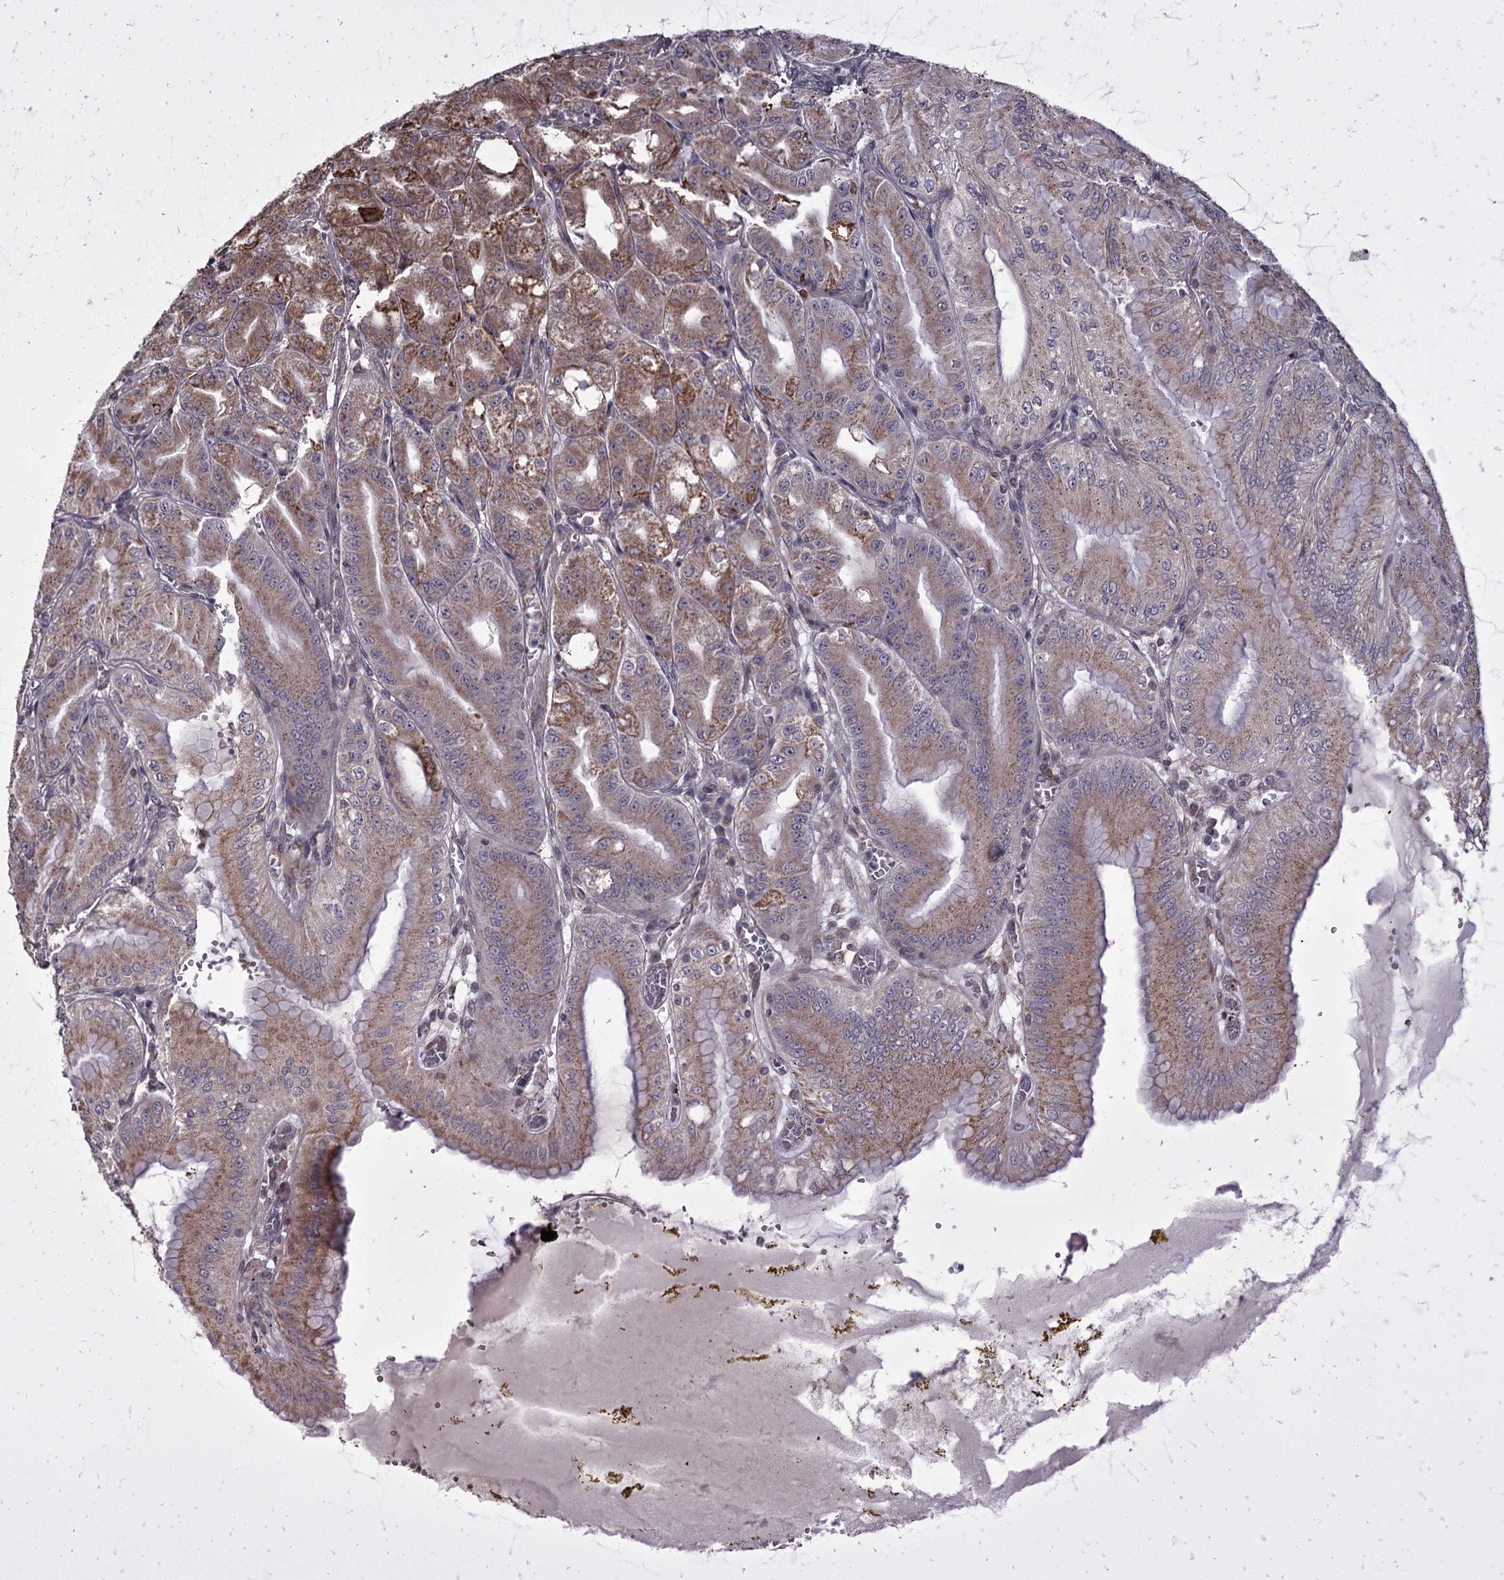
{"staining": {"intensity": "moderate", "quantity": ">75%", "location": "cytoplasmic/membranous"}, "tissue": "stomach", "cell_type": "Glandular cells", "image_type": "normal", "snomed": [{"axis": "morphology", "description": "Normal tissue, NOS"}, {"axis": "topography", "description": "Stomach, upper"}, {"axis": "topography", "description": "Stomach, lower"}], "caption": "This micrograph shows IHC staining of benign stomach, with medium moderate cytoplasmic/membranous expression in about >75% of glandular cells.", "gene": "CCDC92", "patient": {"sex": "male", "age": 71}}